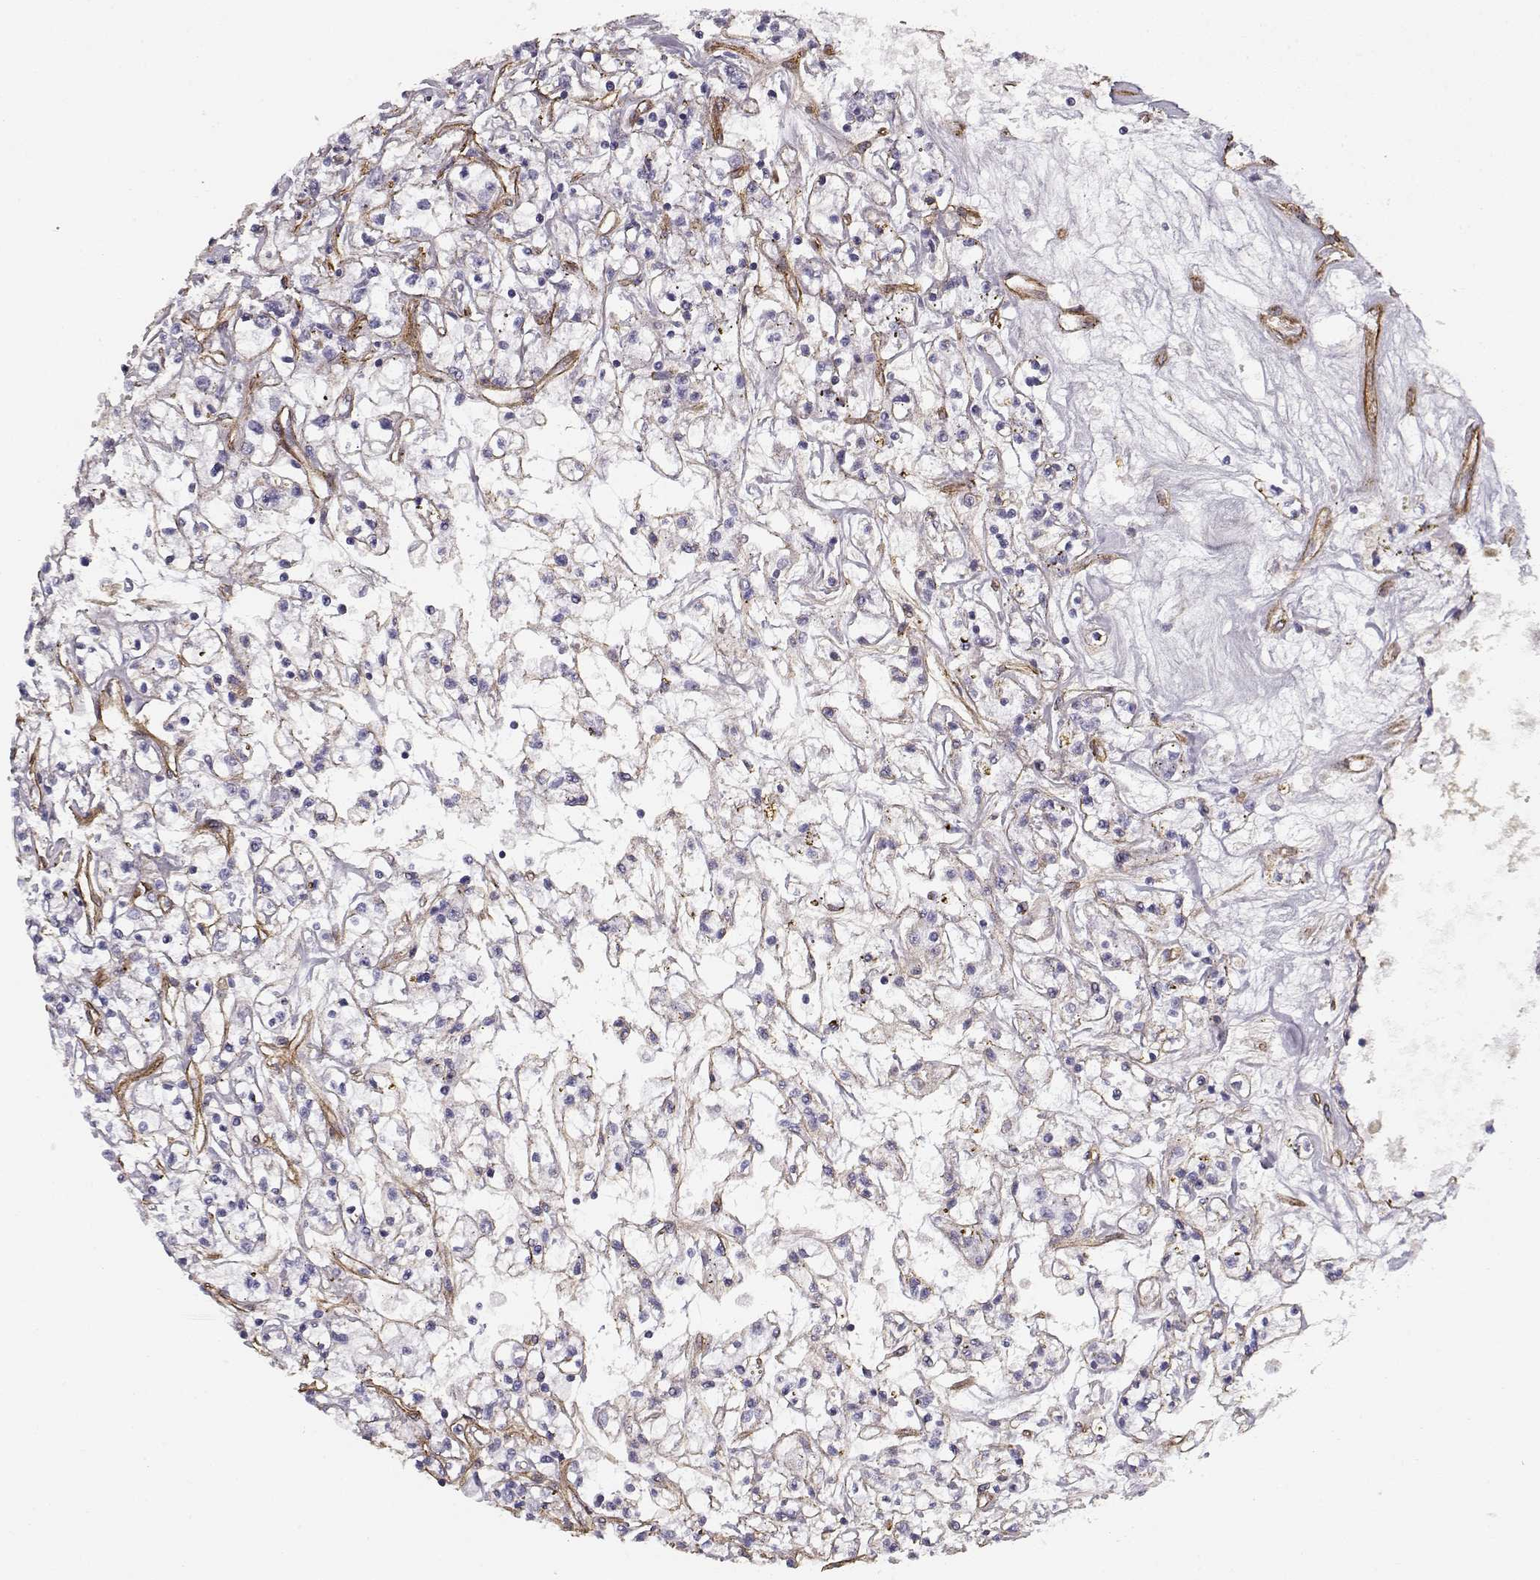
{"staining": {"intensity": "negative", "quantity": "none", "location": "none"}, "tissue": "renal cancer", "cell_type": "Tumor cells", "image_type": "cancer", "snomed": [{"axis": "morphology", "description": "Adenocarcinoma, NOS"}, {"axis": "topography", "description": "Kidney"}], "caption": "Human renal cancer (adenocarcinoma) stained for a protein using IHC demonstrates no staining in tumor cells.", "gene": "LAMC1", "patient": {"sex": "female", "age": 59}}